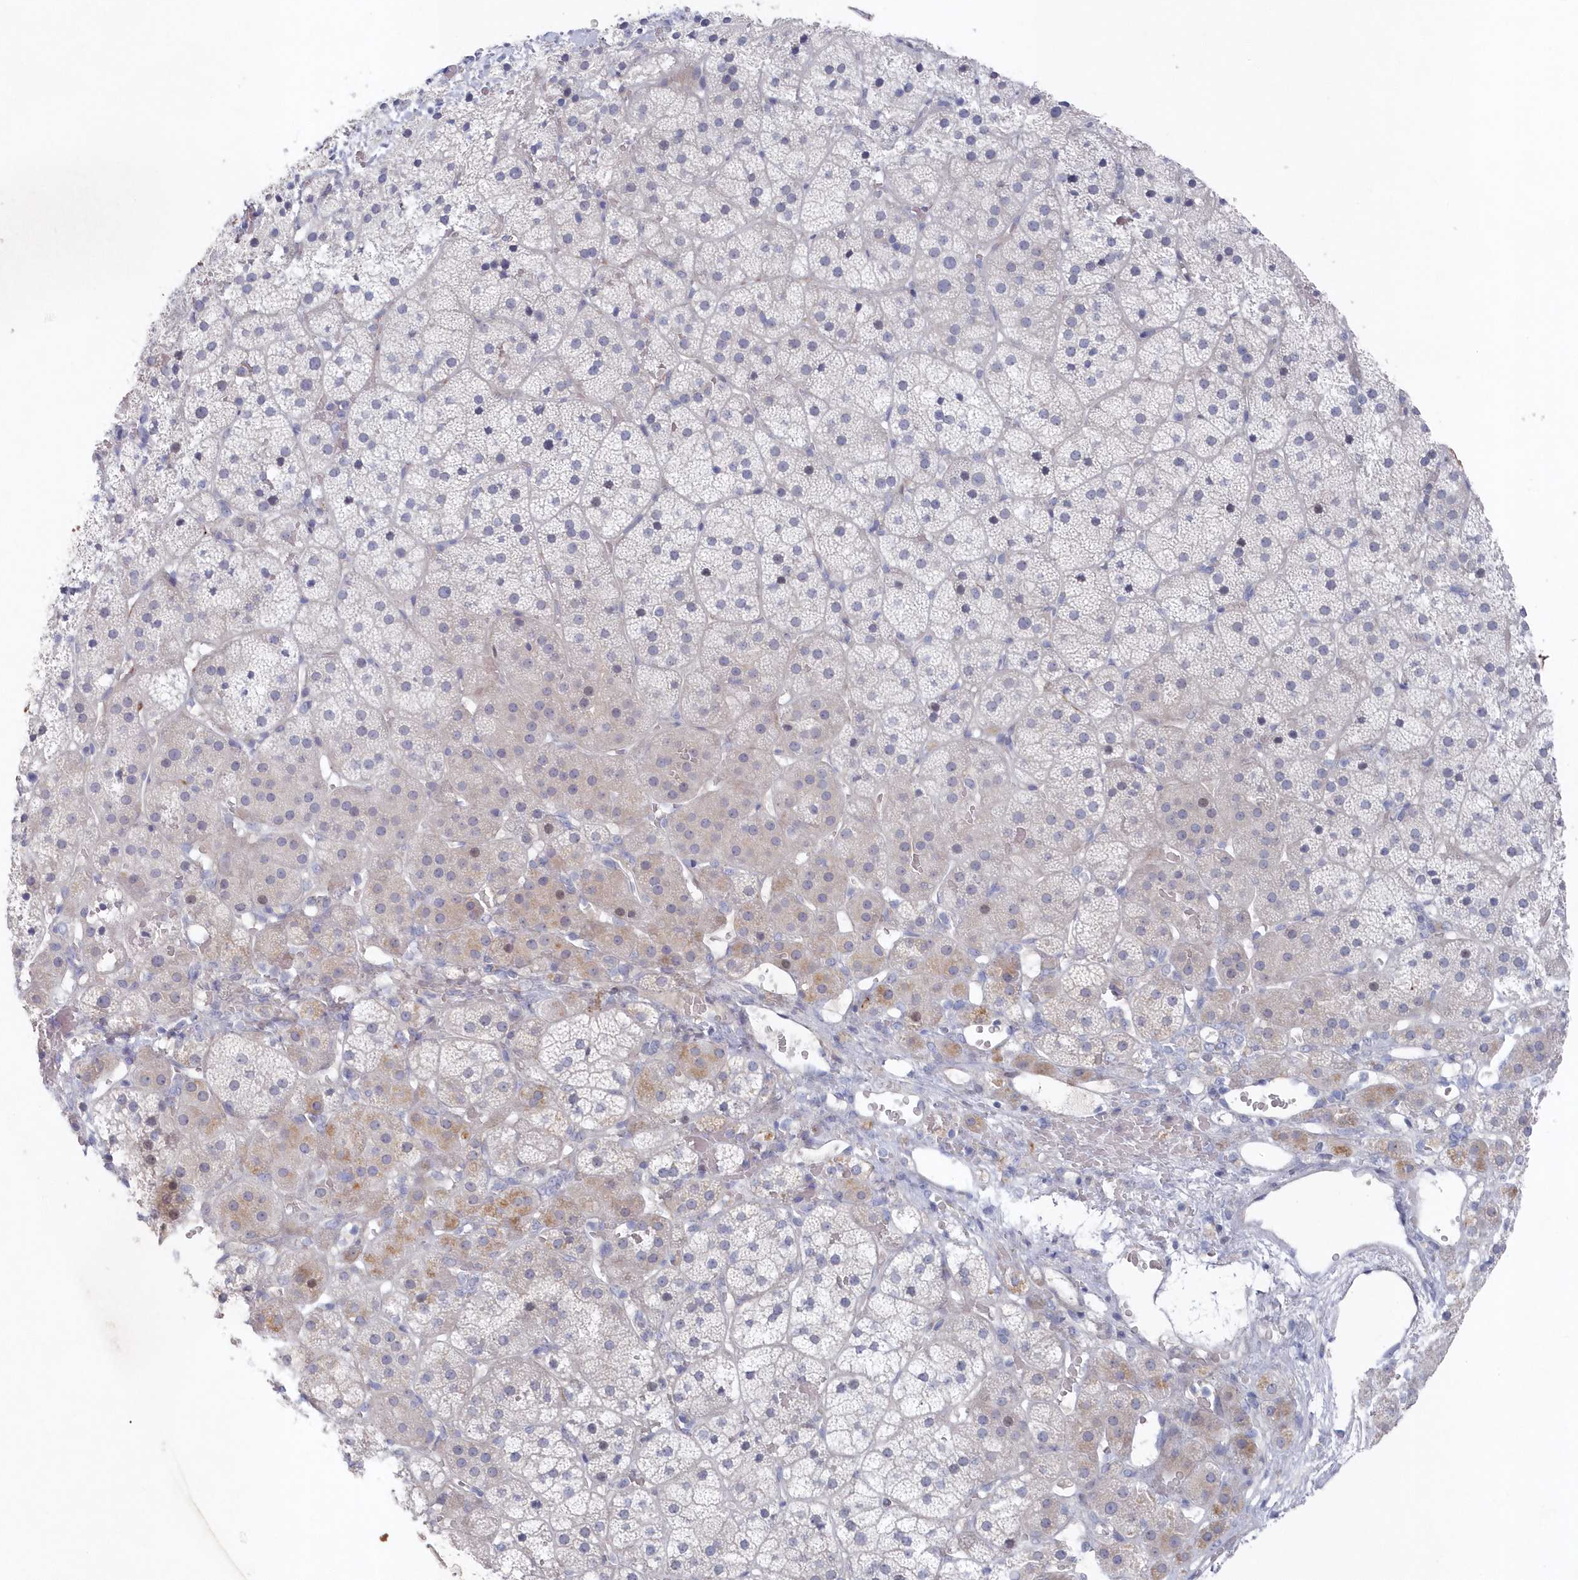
{"staining": {"intensity": "weak", "quantity": "<25%", "location": "cytoplasmic/membranous"}, "tissue": "adrenal gland", "cell_type": "Glandular cells", "image_type": "normal", "snomed": [{"axis": "morphology", "description": "Normal tissue, NOS"}, {"axis": "topography", "description": "Adrenal gland"}], "caption": "Photomicrograph shows no protein positivity in glandular cells of normal adrenal gland. (Immunohistochemistry, brightfield microscopy, high magnification).", "gene": "KIAA1586", "patient": {"sex": "female", "age": 44}}